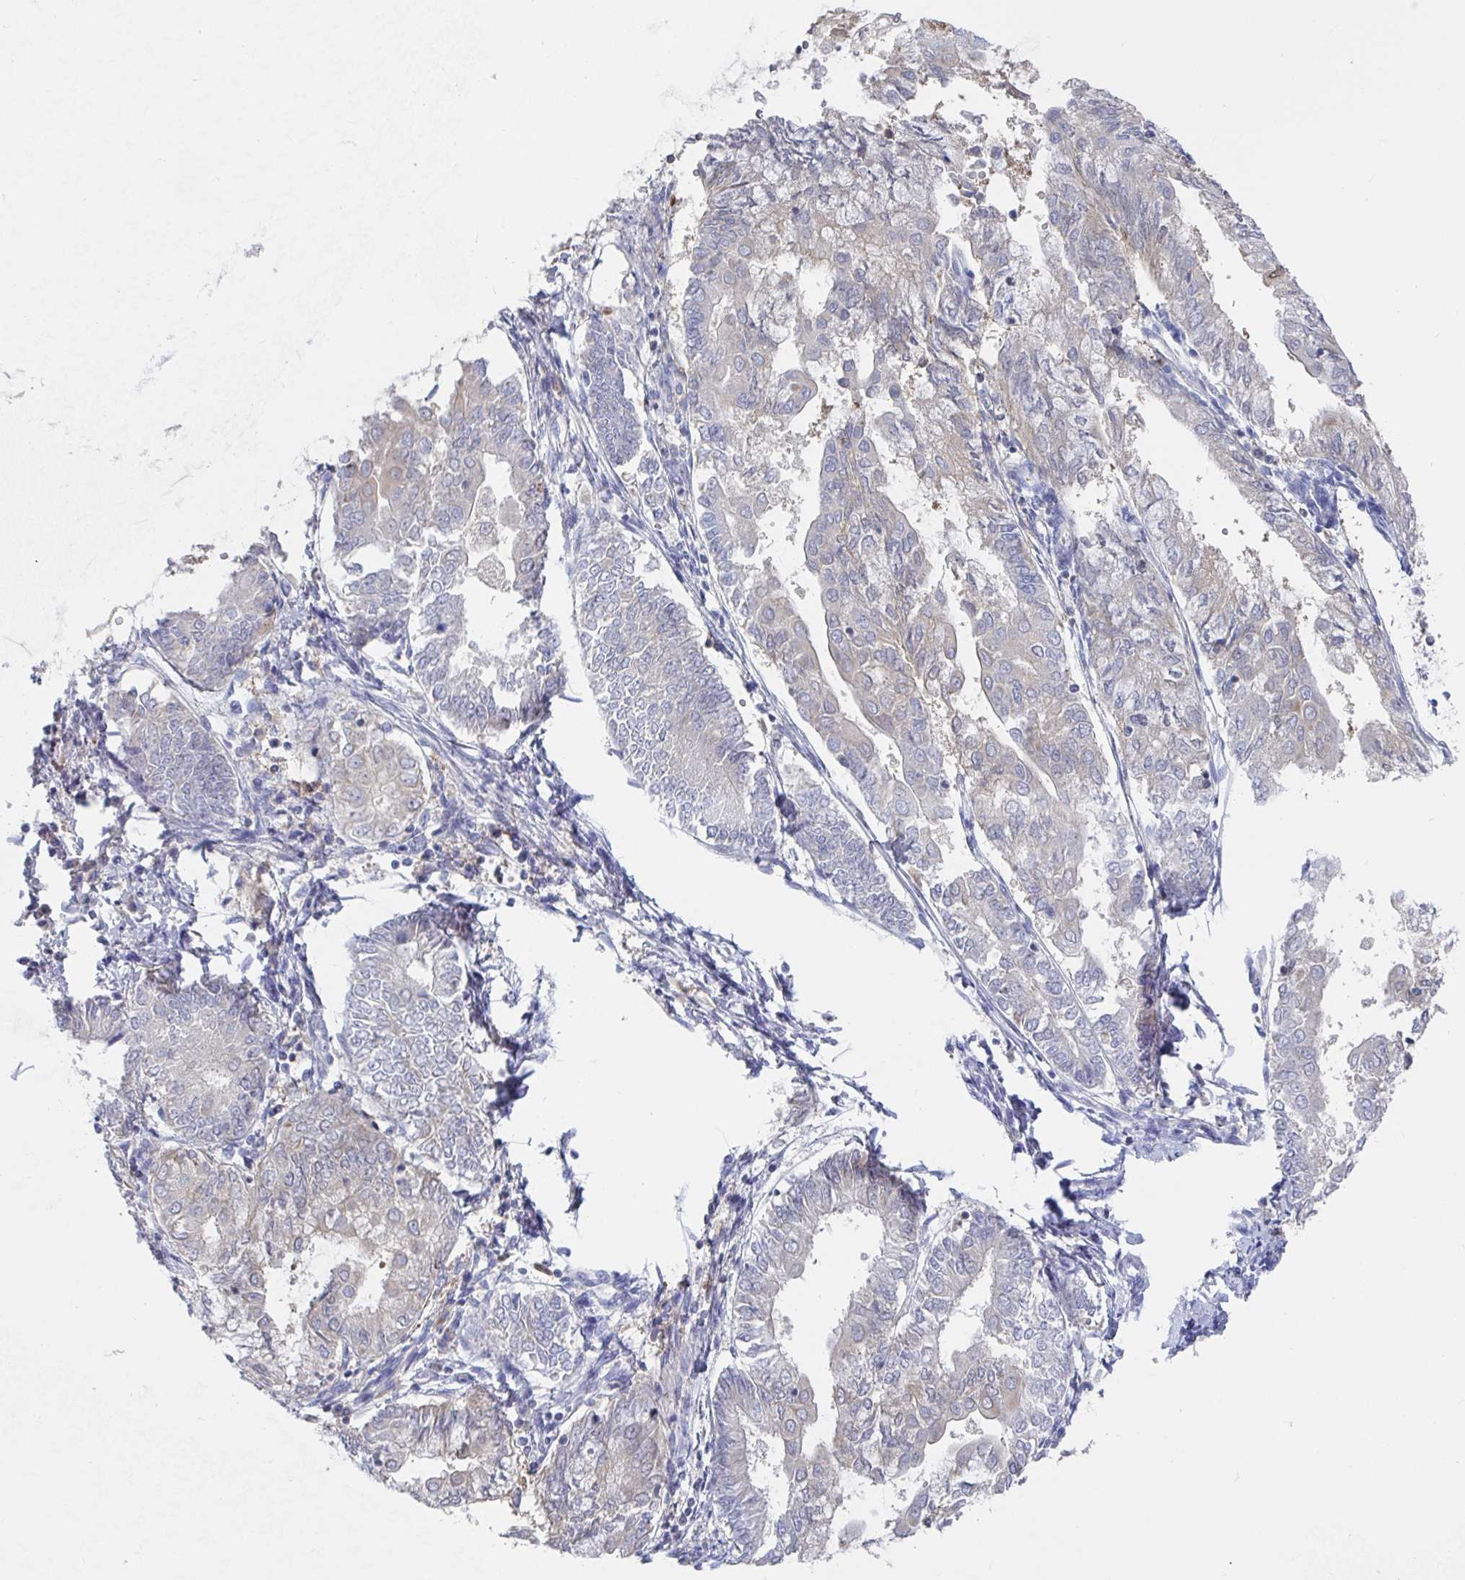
{"staining": {"intensity": "negative", "quantity": "none", "location": "none"}, "tissue": "endometrial cancer", "cell_type": "Tumor cells", "image_type": "cancer", "snomed": [{"axis": "morphology", "description": "Adenocarcinoma, NOS"}, {"axis": "topography", "description": "Endometrium"}], "caption": "Tumor cells are negative for protein expression in human endometrial cancer.", "gene": "GPR148", "patient": {"sex": "female", "age": 68}}